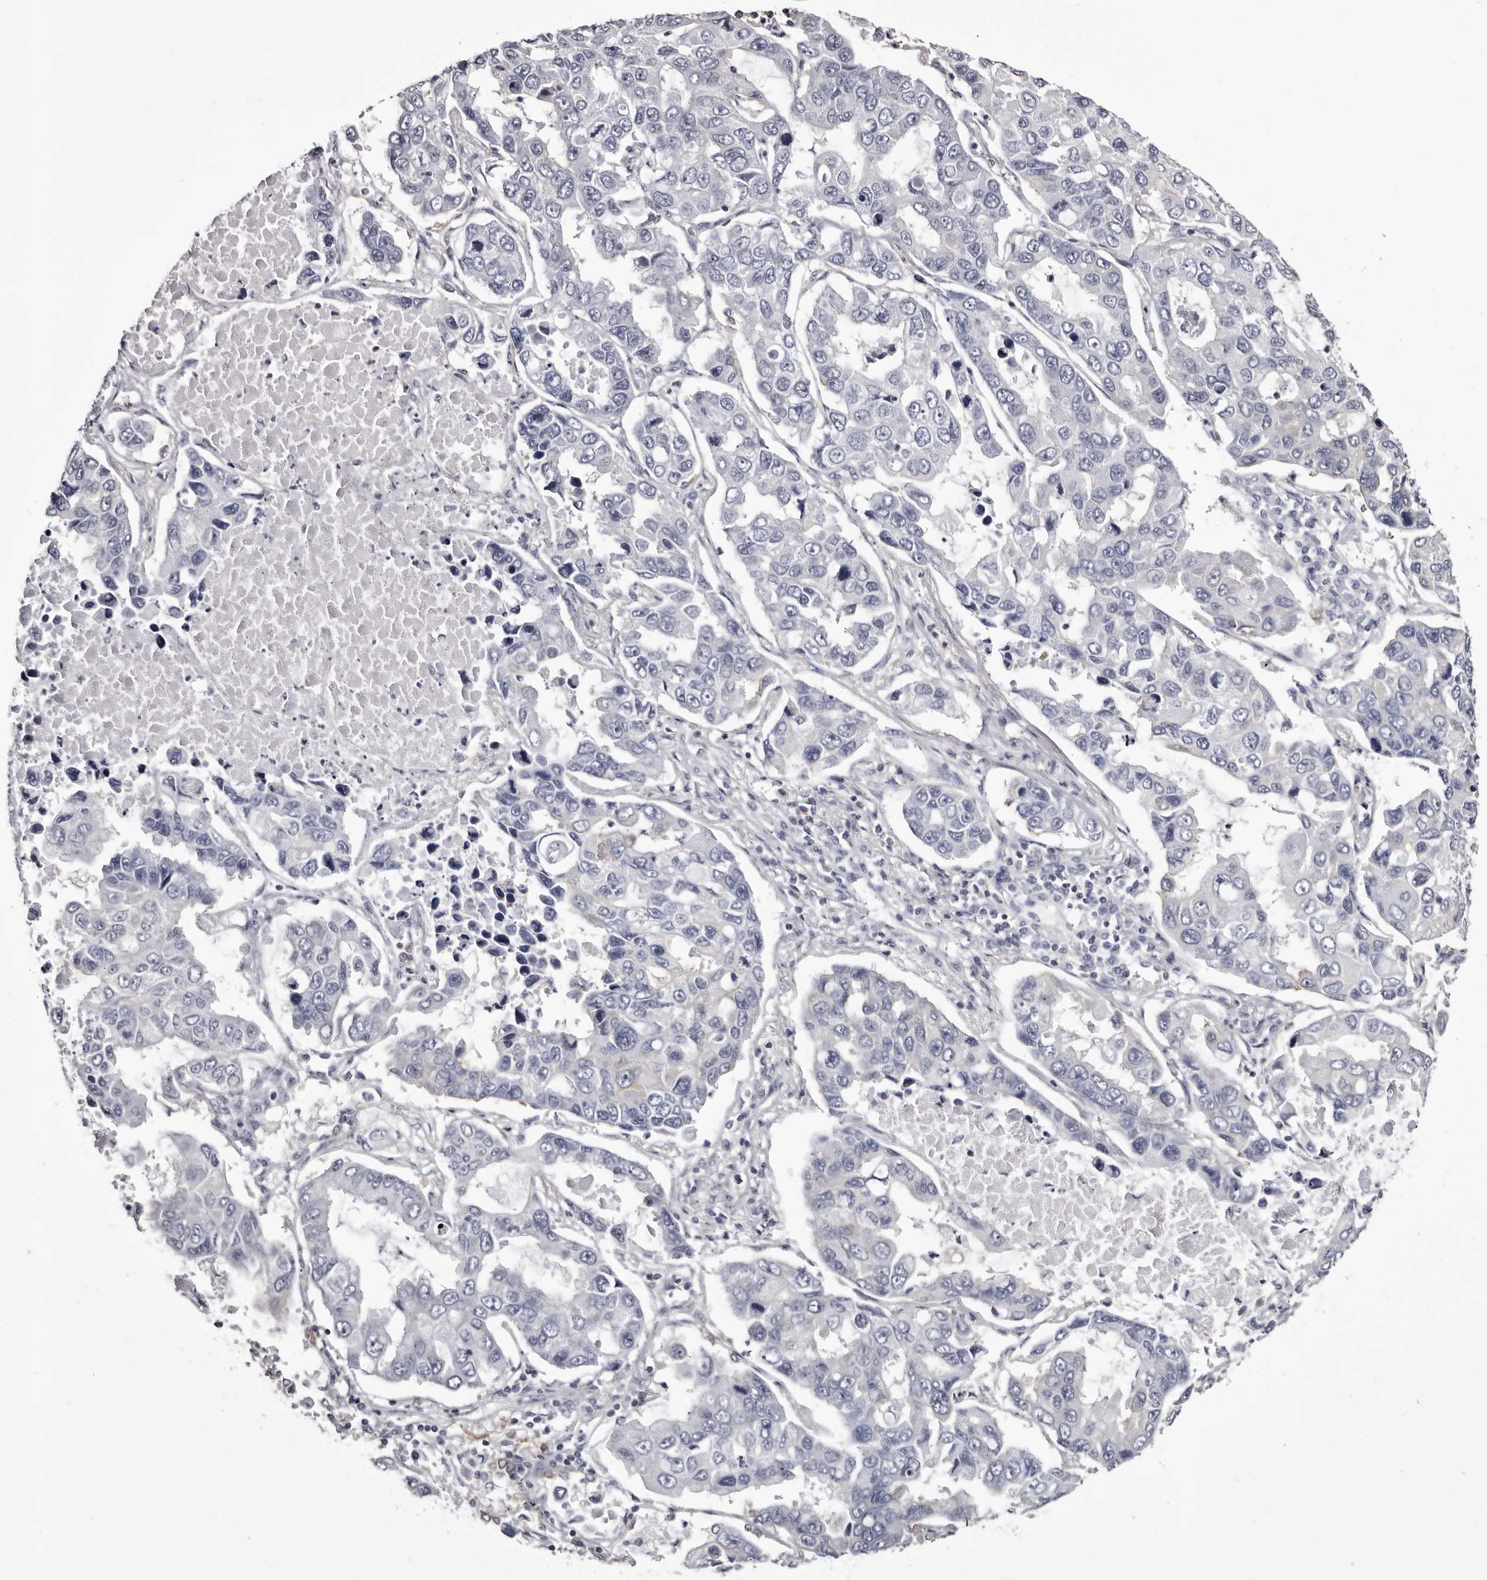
{"staining": {"intensity": "negative", "quantity": "none", "location": "none"}, "tissue": "lung cancer", "cell_type": "Tumor cells", "image_type": "cancer", "snomed": [{"axis": "morphology", "description": "Adenocarcinoma, NOS"}, {"axis": "topography", "description": "Lung"}], "caption": "Tumor cells show no significant positivity in lung adenocarcinoma.", "gene": "LAD1", "patient": {"sex": "male", "age": 64}}